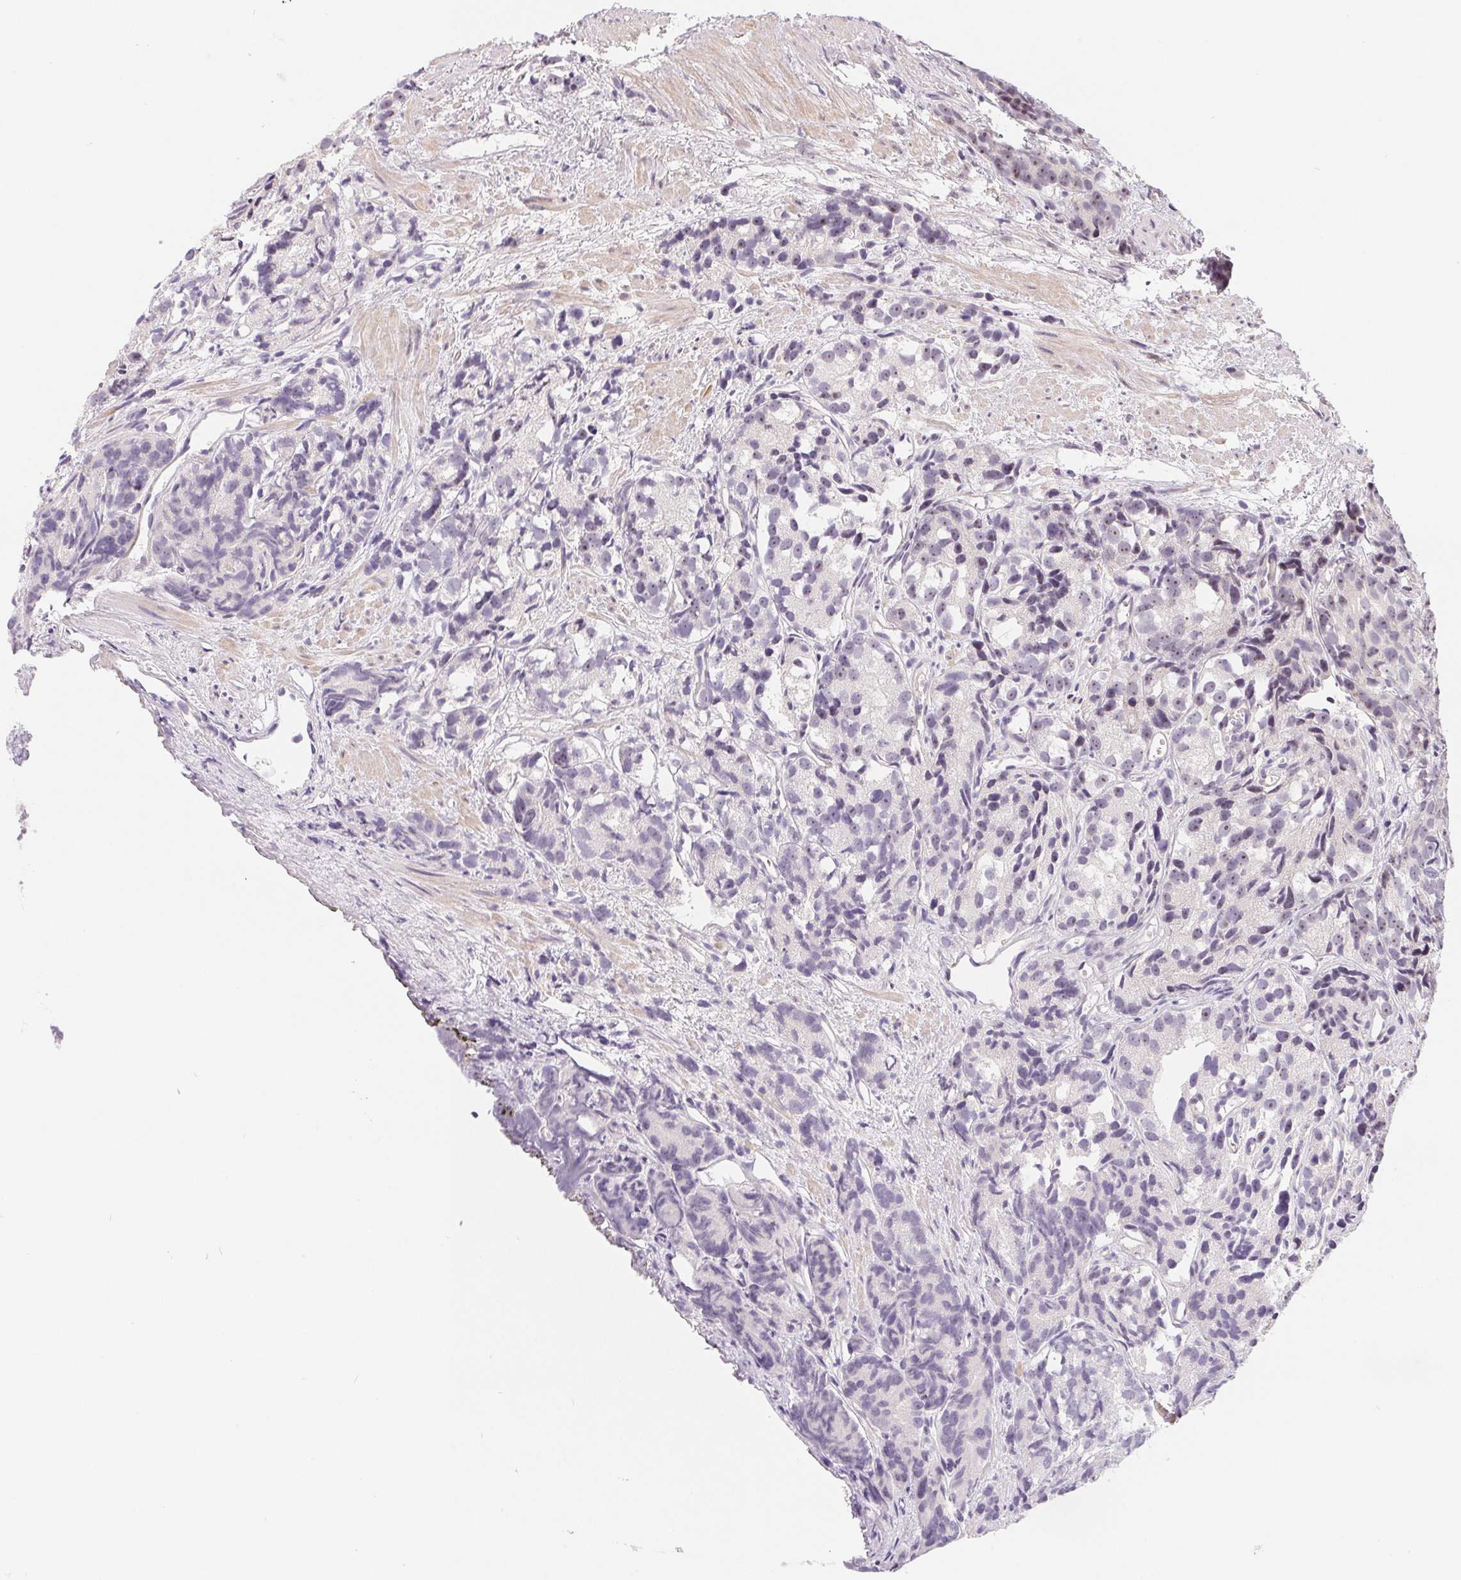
{"staining": {"intensity": "negative", "quantity": "none", "location": "none"}, "tissue": "prostate cancer", "cell_type": "Tumor cells", "image_type": "cancer", "snomed": [{"axis": "morphology", "description": "Adenocarcinoma, High grade"}, {"axis": "topography", "description": "Prostate"}], "caption": "Tumor cells are negative for brown protein staining in prostate cancer (adenocarcinoma (high-grade)). (DAB immunohistochemistry, high magnification).", "gene": "LCA5L", "patient": {"sex": "male", "age": 77}}